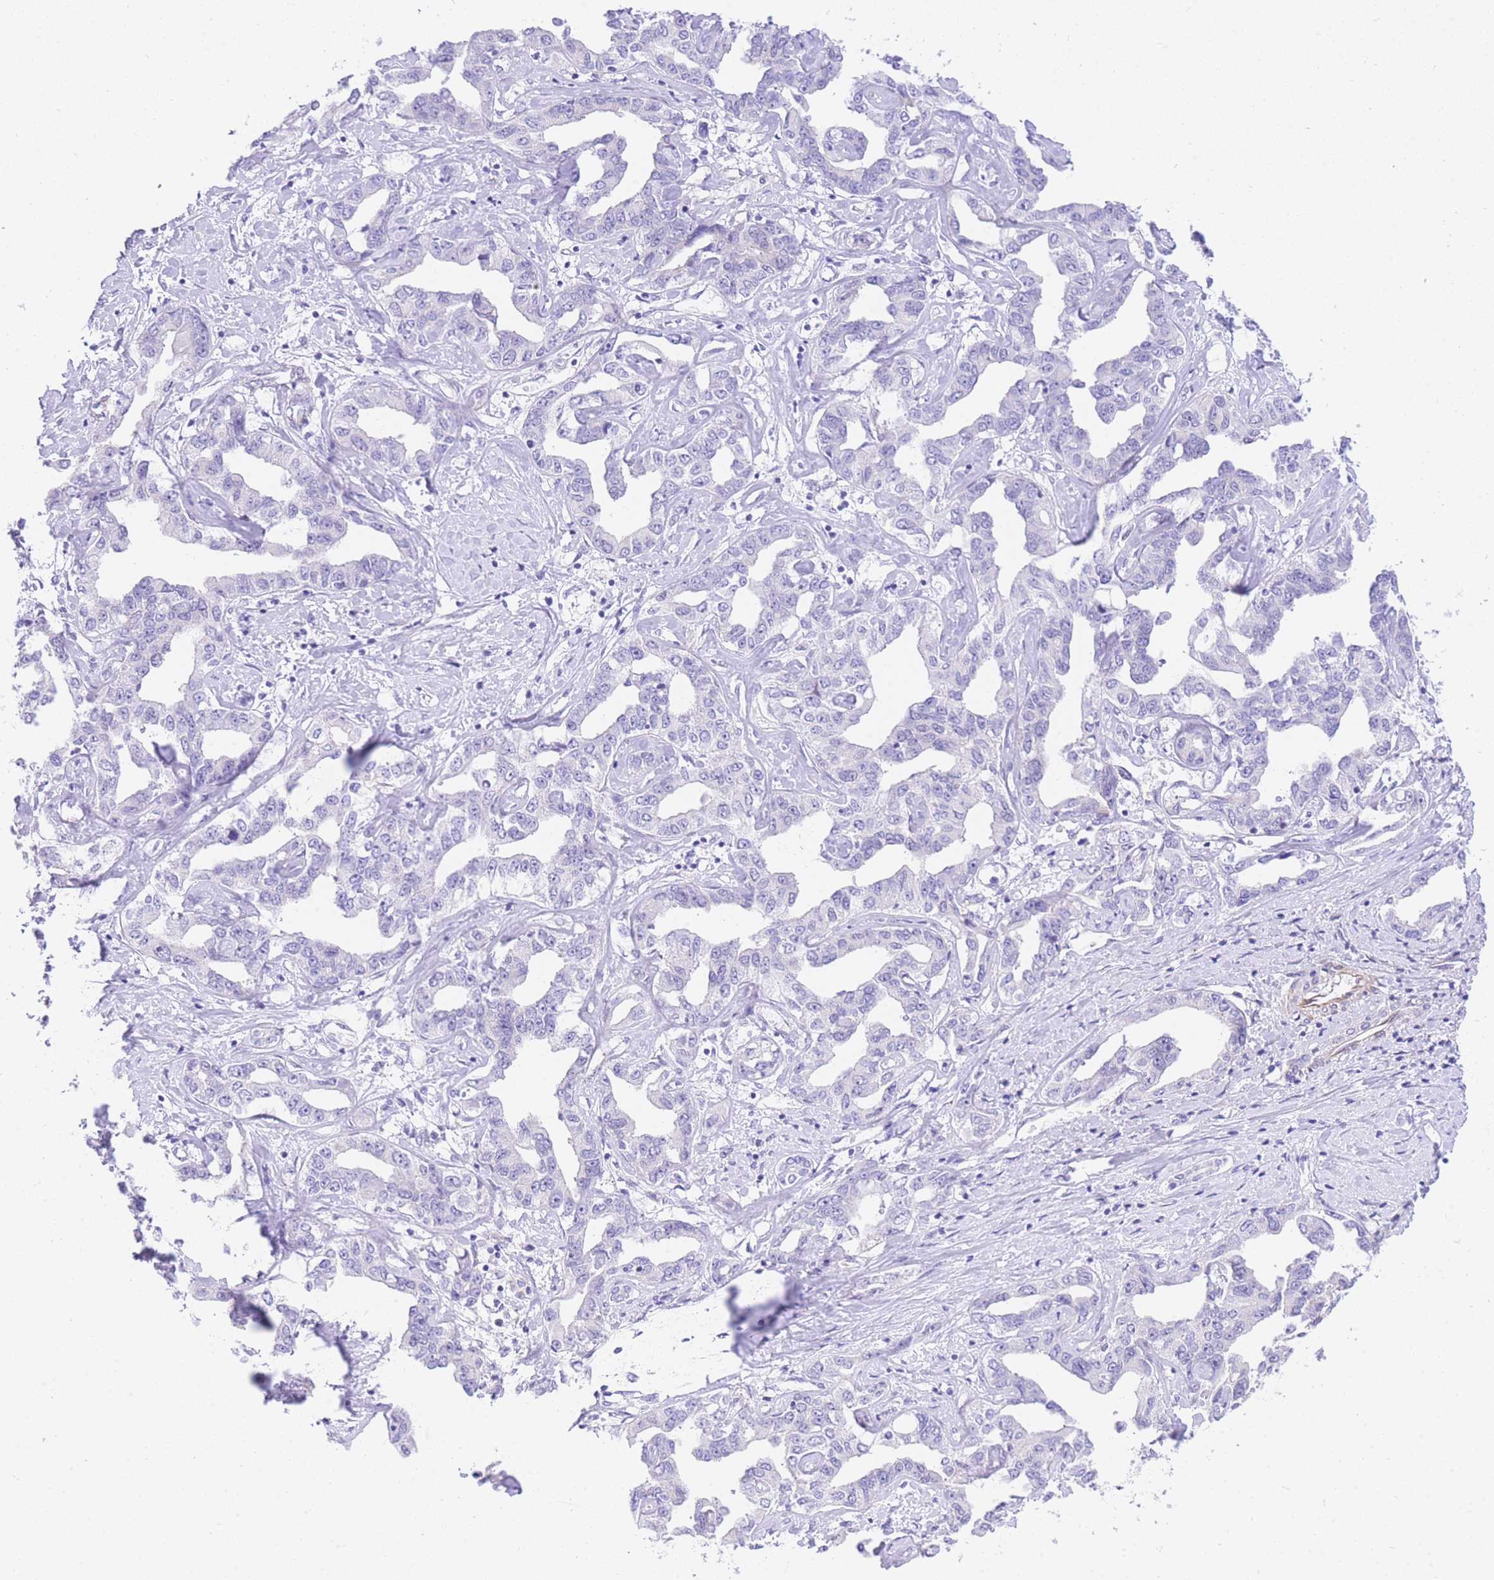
{"staining": {"intensity": "negative", "quantity": "none", "location": "none"}, "tissue": "liver cancer", "cell_type": "Tumor cells", "image_type": "cancer", "snomed": [{"axis": "morphology", "description": "Cholangiocarcinoma"}, {"axis": "topography", "description": "Liver"}], "caption": "Liver cancer was stained to show a protein in brown. There is no significant positivity in tumor cells.", "gene": "SRSF12", "patient": {"sex": "male", "age": 59}}